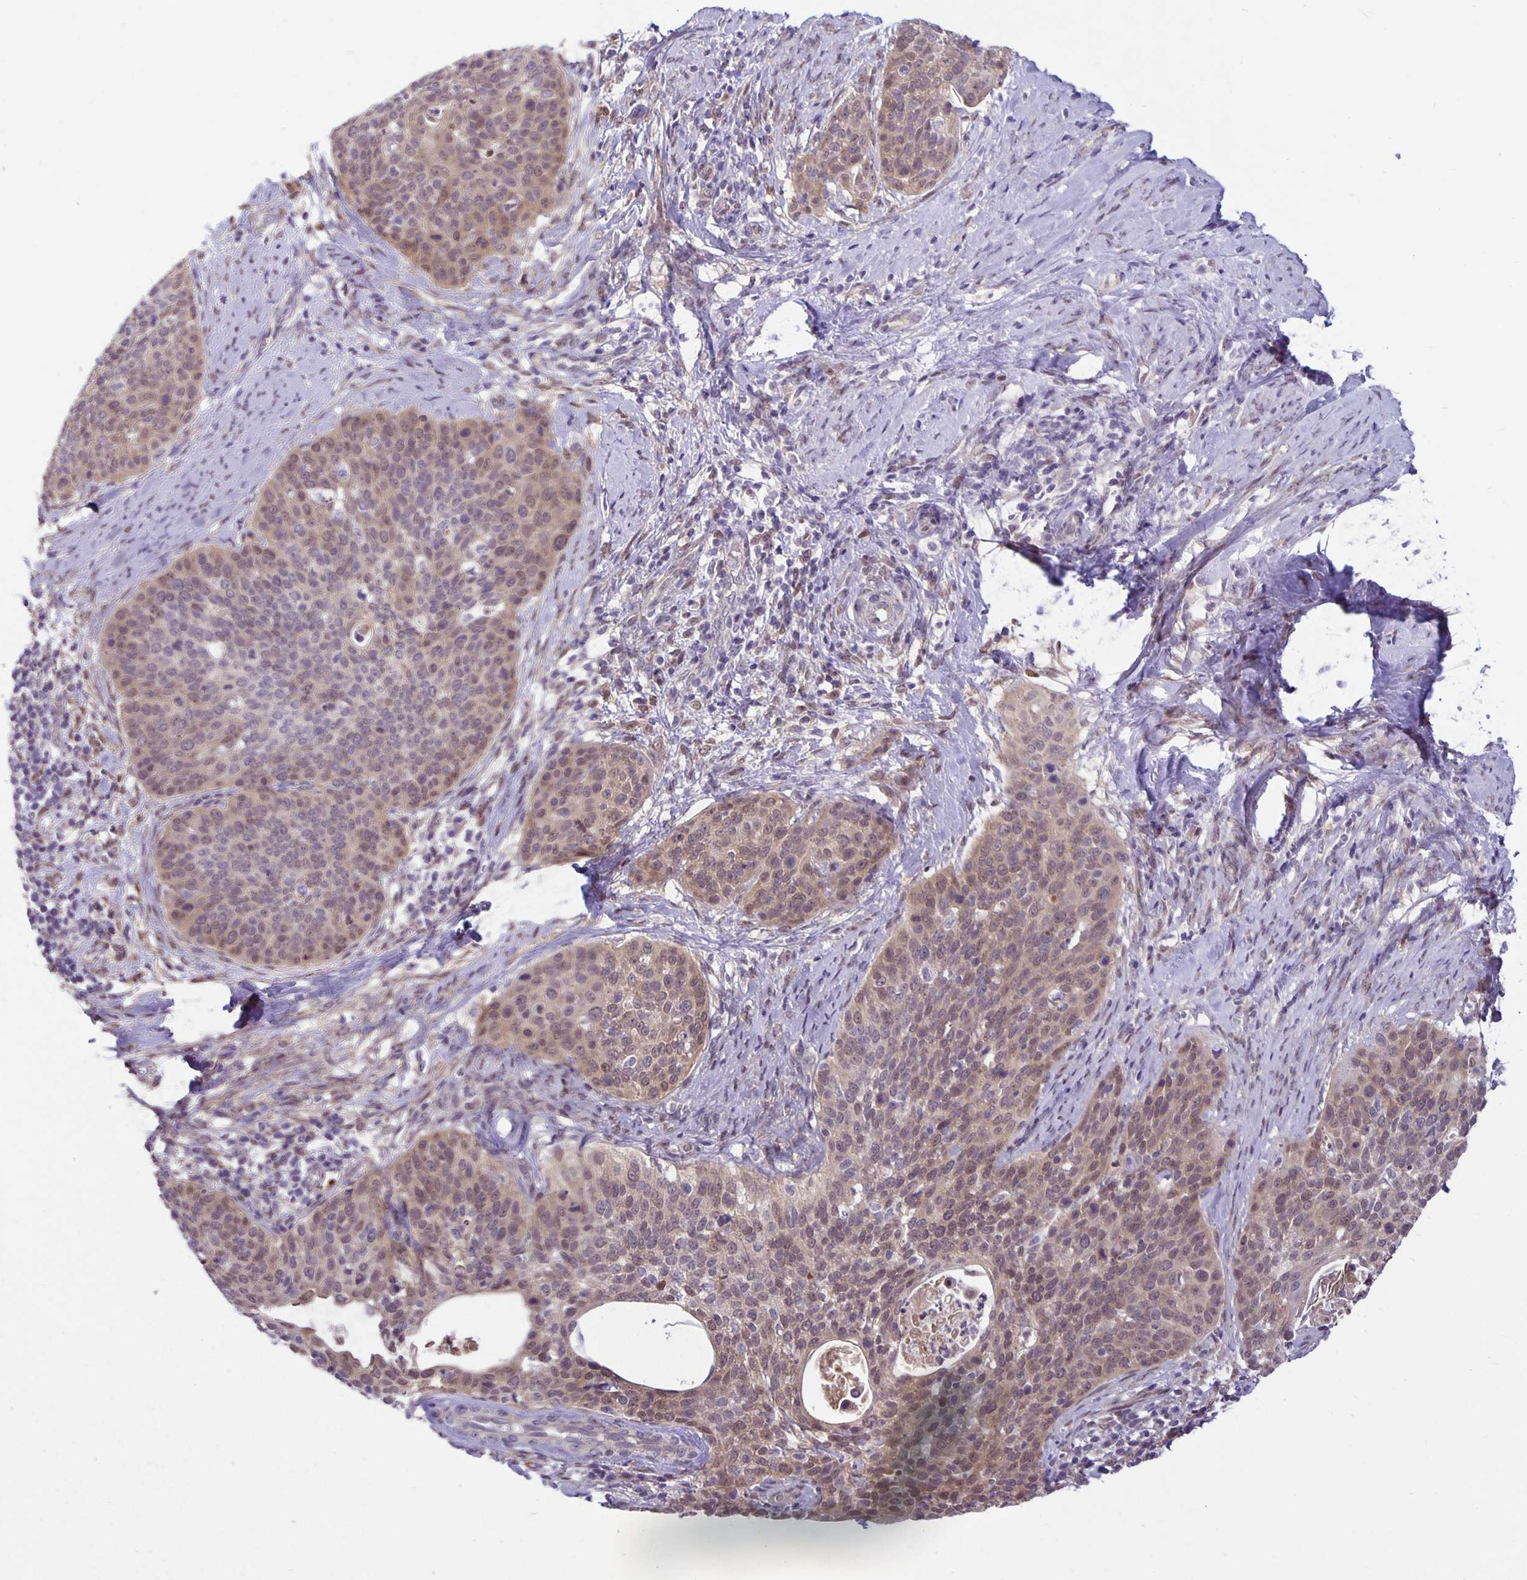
{"staining": {"intensity": "weak", "quantity": "25%-75%", "location": "cytoplasmic/membranous"}, "tissue": "cervical cancer", "cell_type": "Tumor cells", "image_type": "cancer", "snomed": [{"axis": "morphology", "description": "Squamous cell carcinoma, NOS"}, {"axis": "topography", "description": "Cervix"}], "caption": "Human cervical squamous cell carcinoma stained with a brown dye exhibits weak cytoplasmic/membranous positive staining in about 25%-75% of tumor cells.", "gene": "TAX1BP3", "patient": {"sex": "female", "age": 69}}